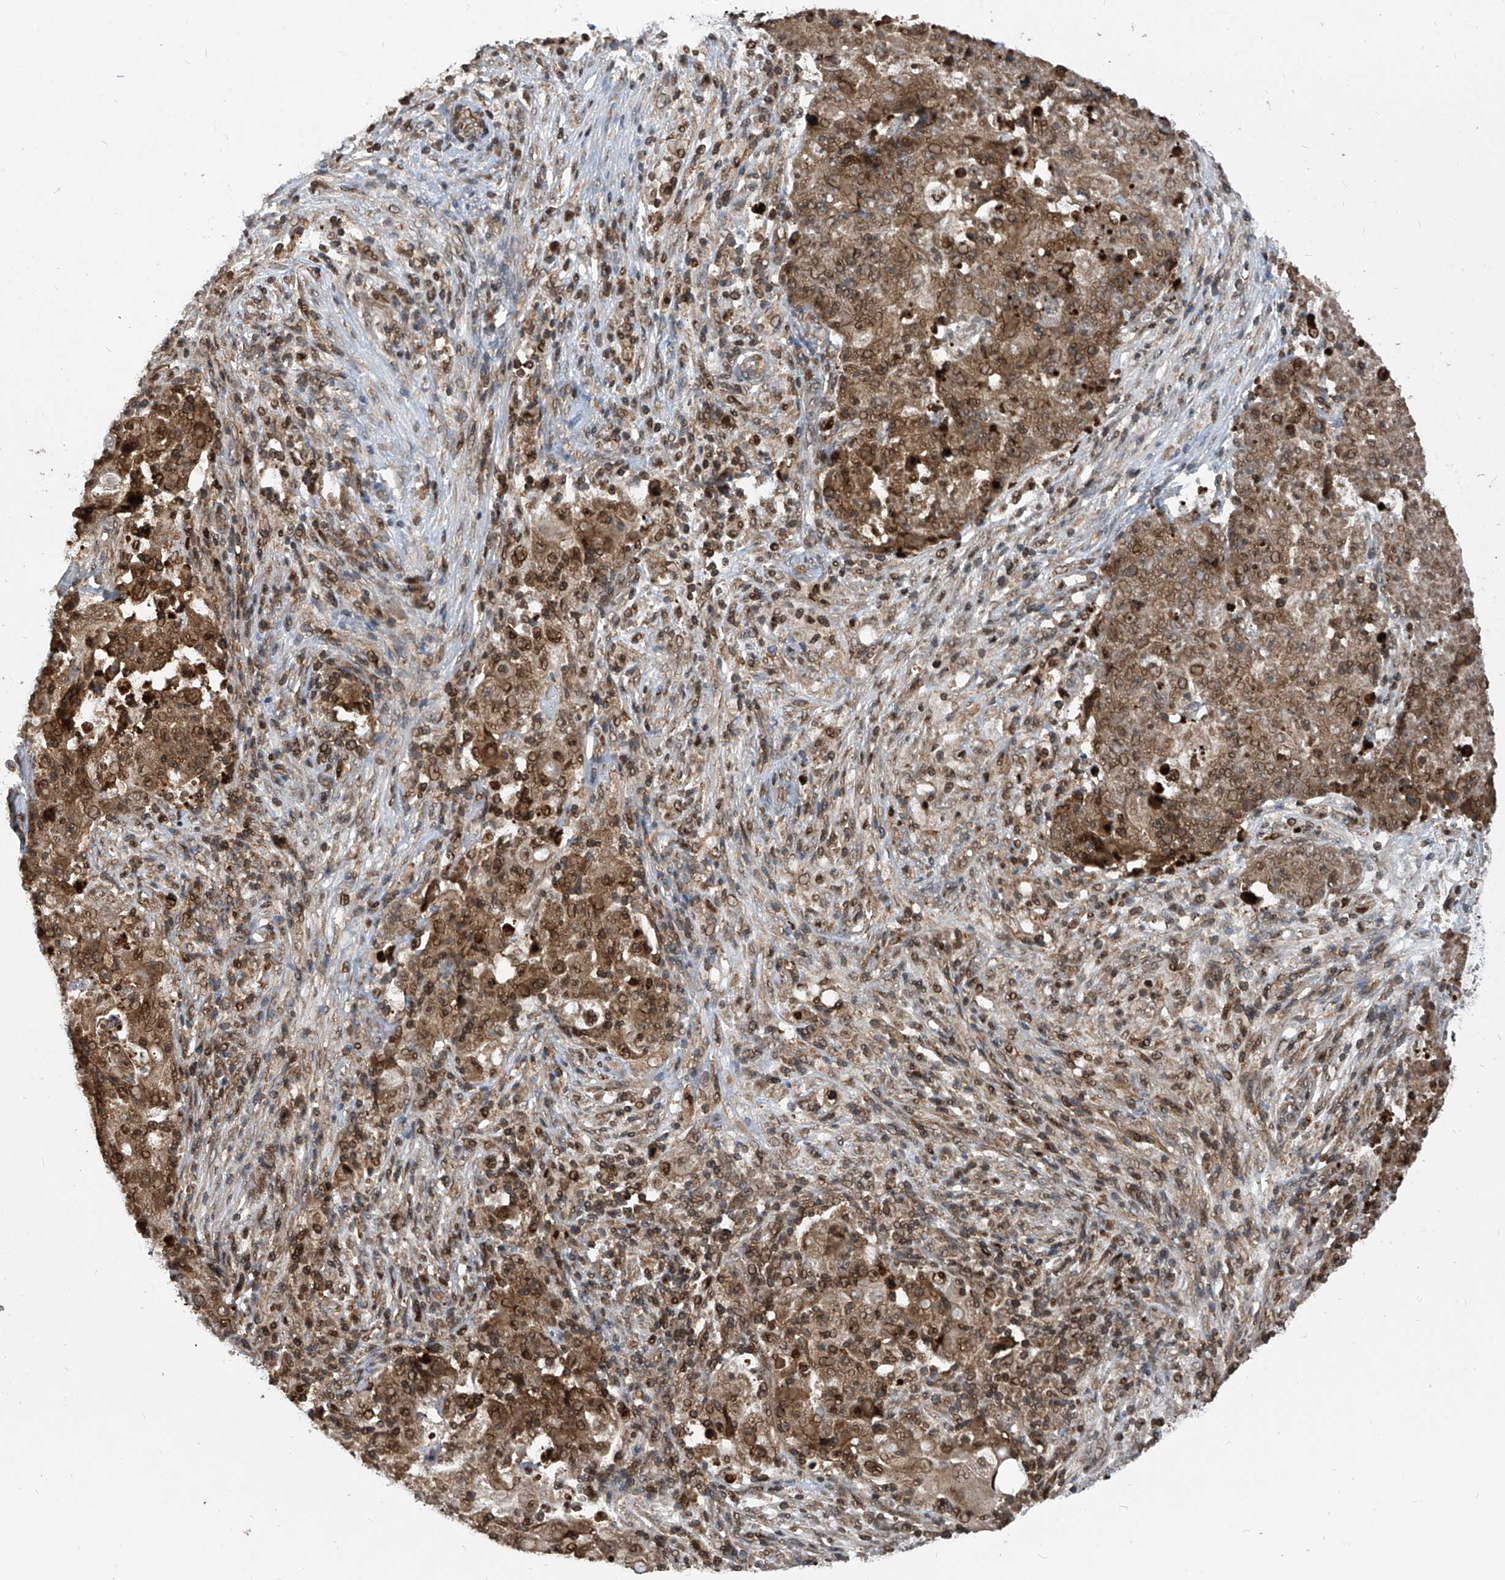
{"staining": {"intensity": "moderate", "quantity": ">75%", "location": "cytoplasmic/membranous,nuclear"}, "tissue": "ovarian cancer", "cell_type": "Tumor cells", "image_type": "cancer", "snomed": [{"axis": "morphology", "description": "Carcinoma, endometroid"}, {"axis": "topography", "description": "Ovary"}], "caption": "The histopathology image shows a brown stain indicating the presence of a protein in the cytoplasmic/membranous and nuclear of tumor cells in ovarian cancer (endometroid carcinoma).", "gene": "PSMB1", "patient": {"sex": "female", "age": 42}}